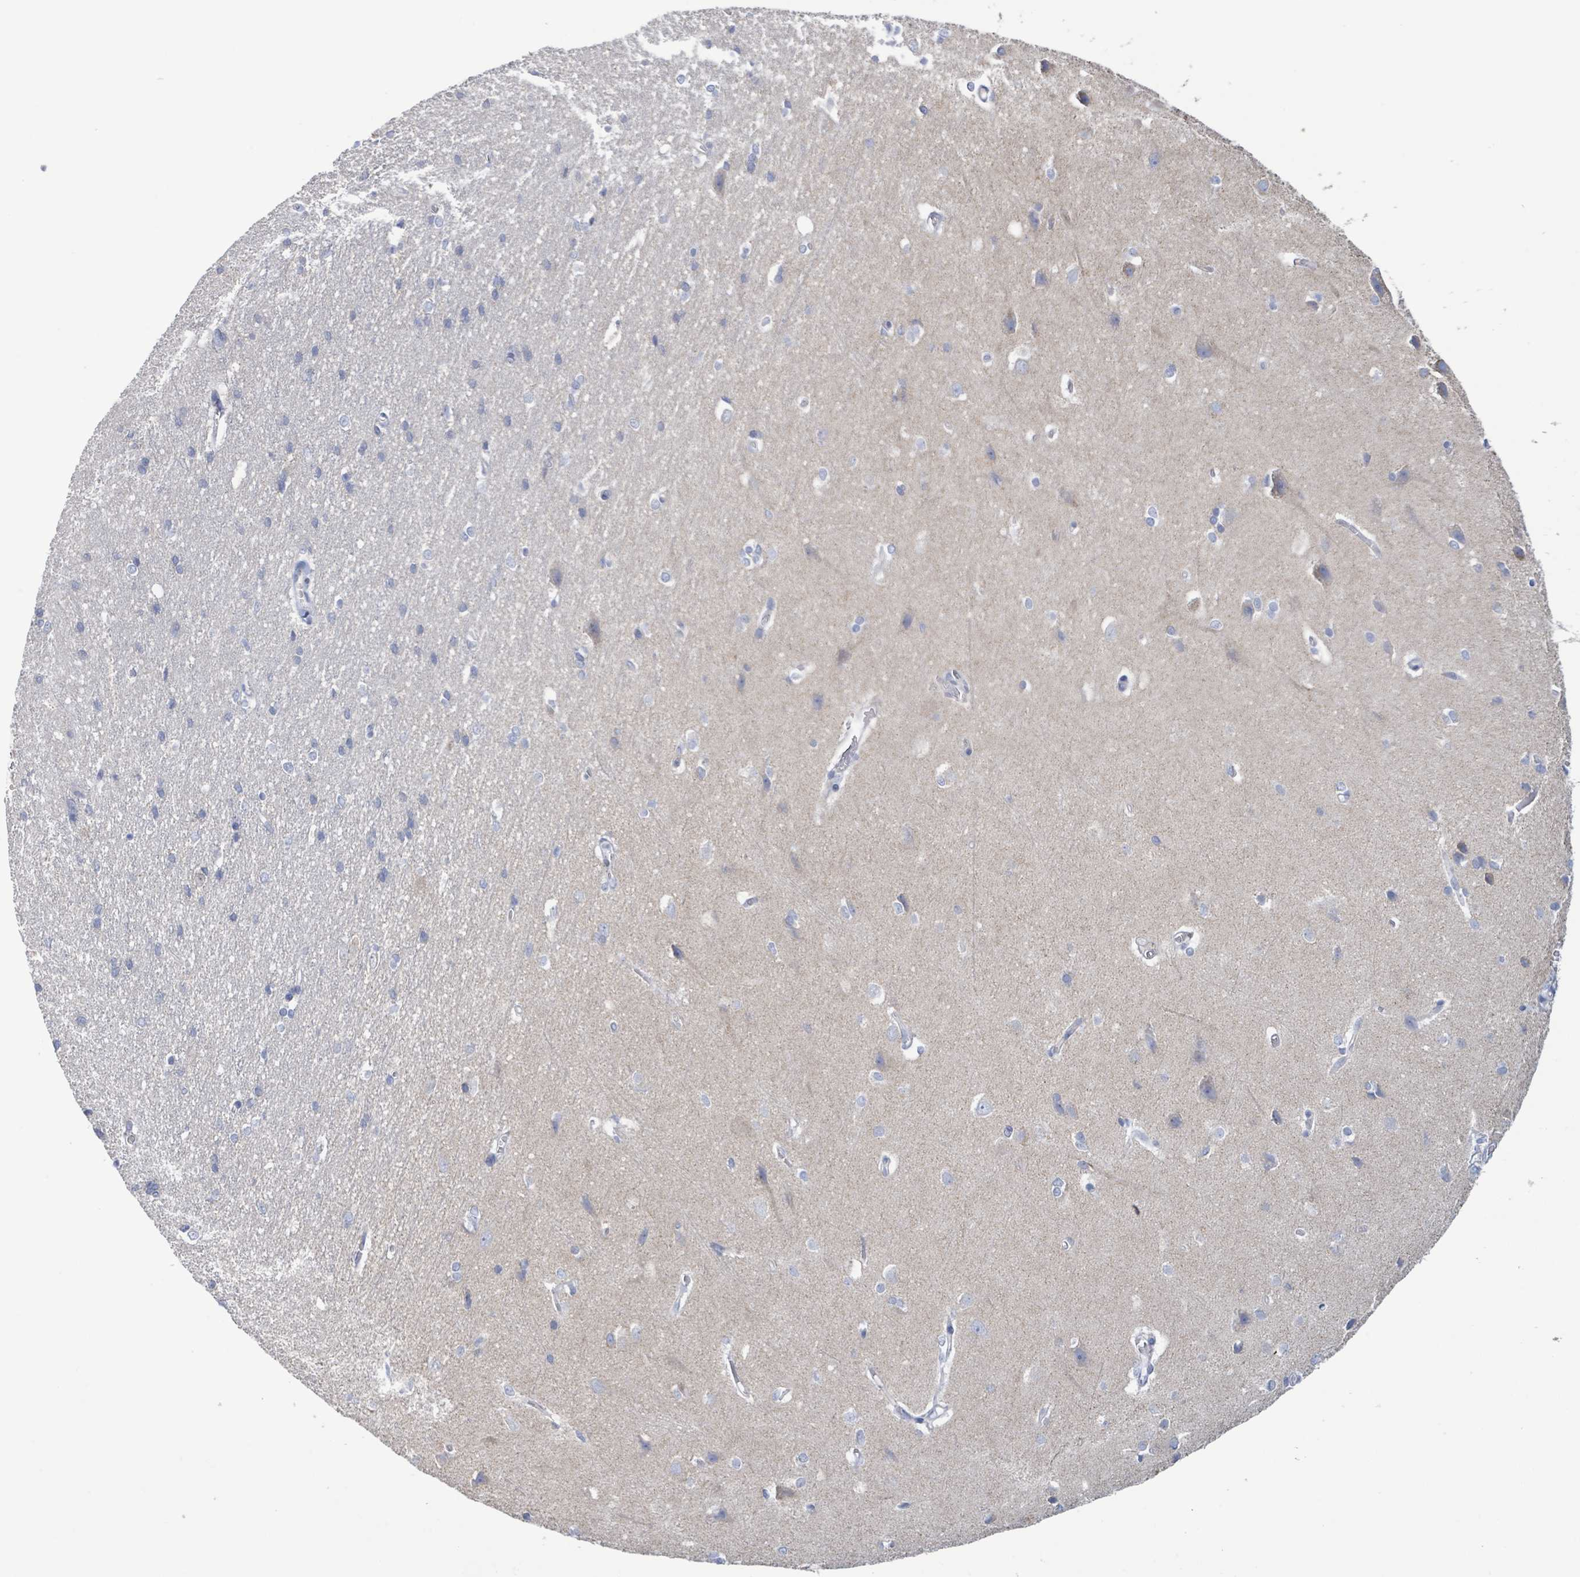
{"staining": {"intensity": "negative", "quantity": "none", "location": "none"}, "tissue": "cerebral cortex", "cell_type": "Endothelial cells", "image_type": "normal", "snomed": [{"axis": "morphology", "description": "Normal tissue, NOS"}, {"axis": "topography", "description": "Cerebral cortex"}], "caption": "This is an immunohistochemistry (IHC) image of benign cerebral cortex. There is no positivity in endothelial cells.", "gene": "AKR1C4", "patient": {"sex": "male", "age": 37}}